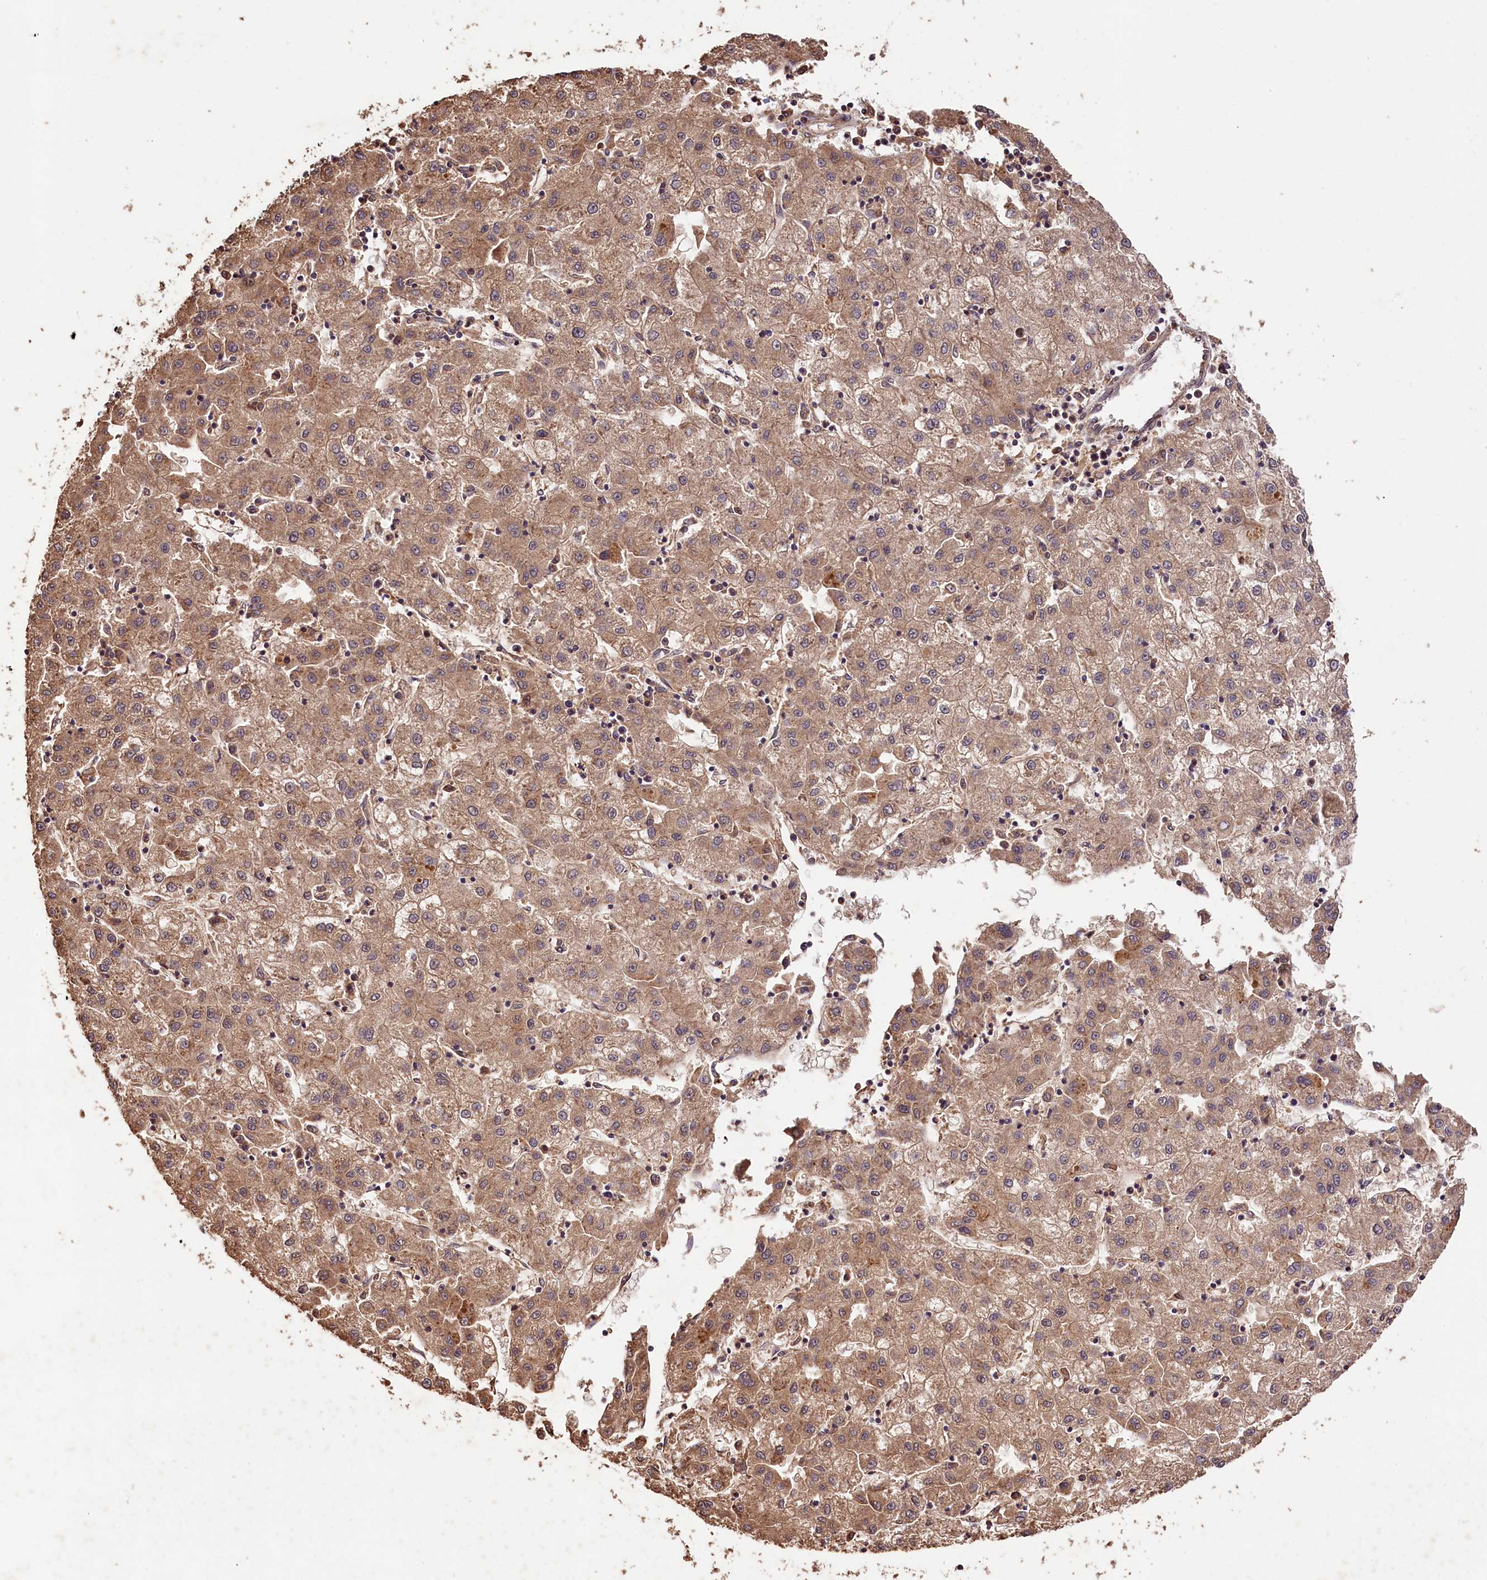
{"staining": {"intensity": "weak", "quantity": ">75%", "location": "cytoplasmic/membranous"}, "tissue": "liver cancer", "cell_type": "Tumor cells", "image_type": "cancer", "snomed": [{"axis": "morphology", "description": "Carcinoma, Hepatocellular, NOS"}, {"axis": "topography", "description": "Liver"}], "caption": "Weak cytoplasmic/membranous staining is appreciated in about >75% of tumor cells in liver cancer.", "gene": "KPTN", "patient": {"sex": "male", "age": 72}}